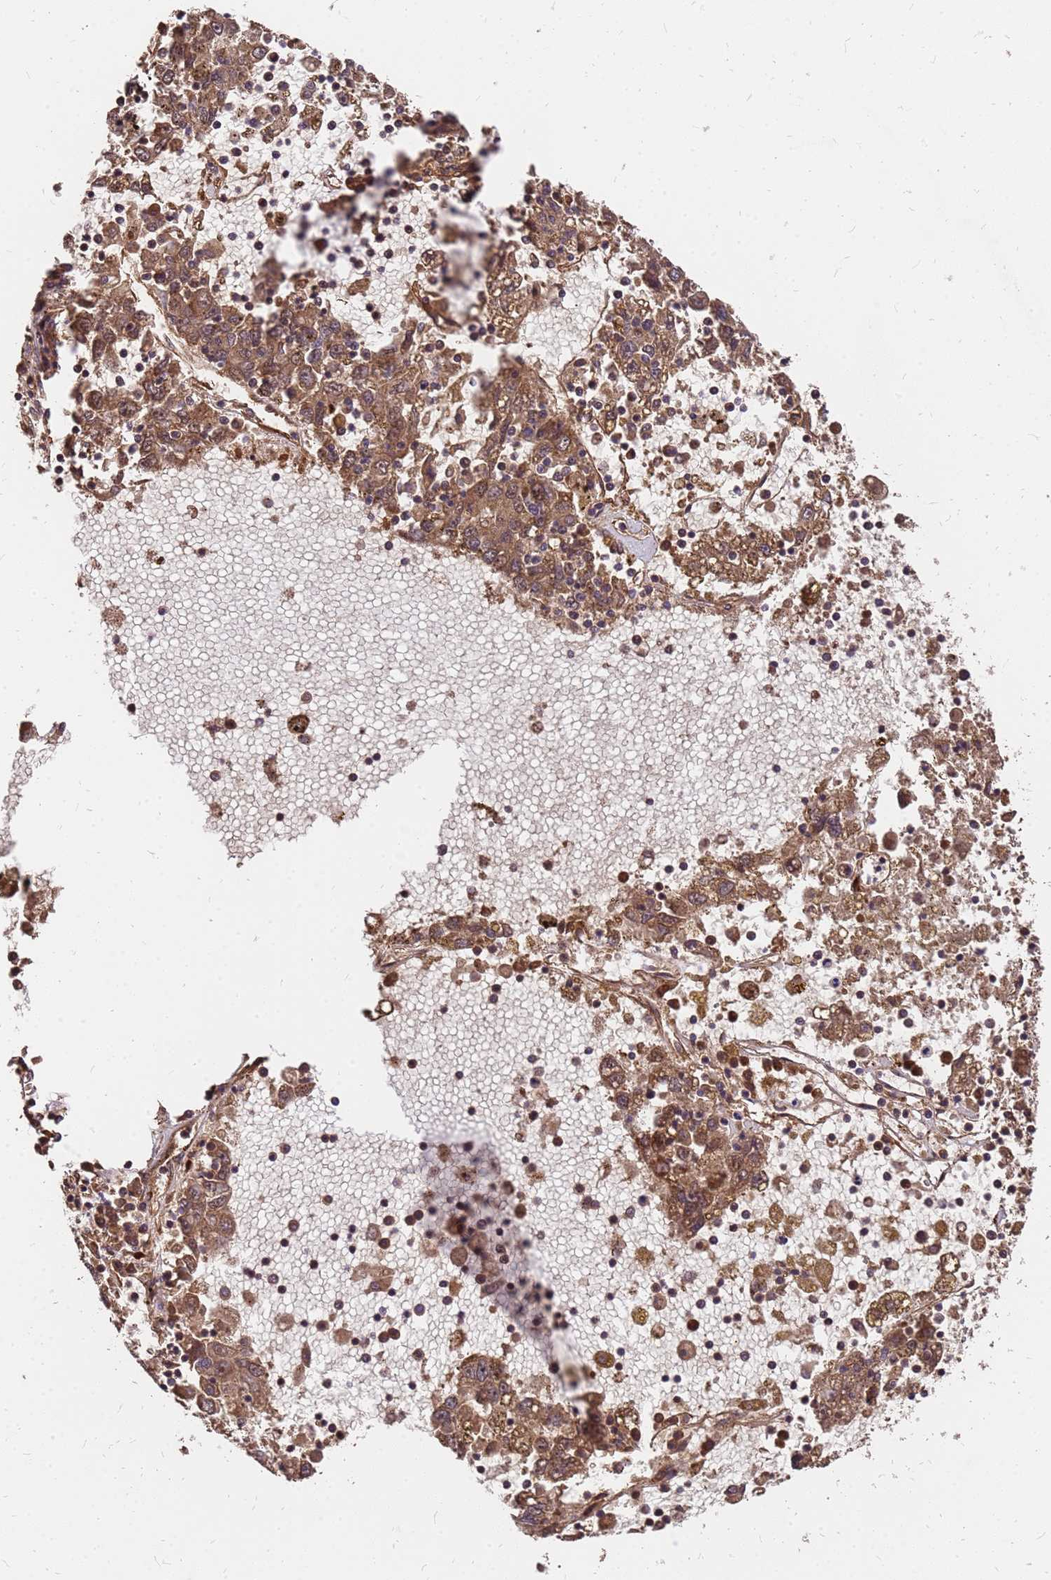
{"staining": {"intensity": "moderate", "quantity": ">75%", "location": "cytoplasmic/membranous,nuclear"}, "tissue": "liver cancer", "cell_type": "Tumor cells", "image_type": "cancer", "snomed": [{"axis": "morphology", "description": "Carcinoma, Hepatocellular, NOS"}, {"axis": "topography", "description": "Liver"}], "caption": "Tumor cells show moderate cytoplasmic/membranous and nuclear expression in approximately >75% of cells in liver cancer (hepatocellular carcinoma).", "gene": "GPATCH8", "patient": {"sex": "male", "age": 49}}